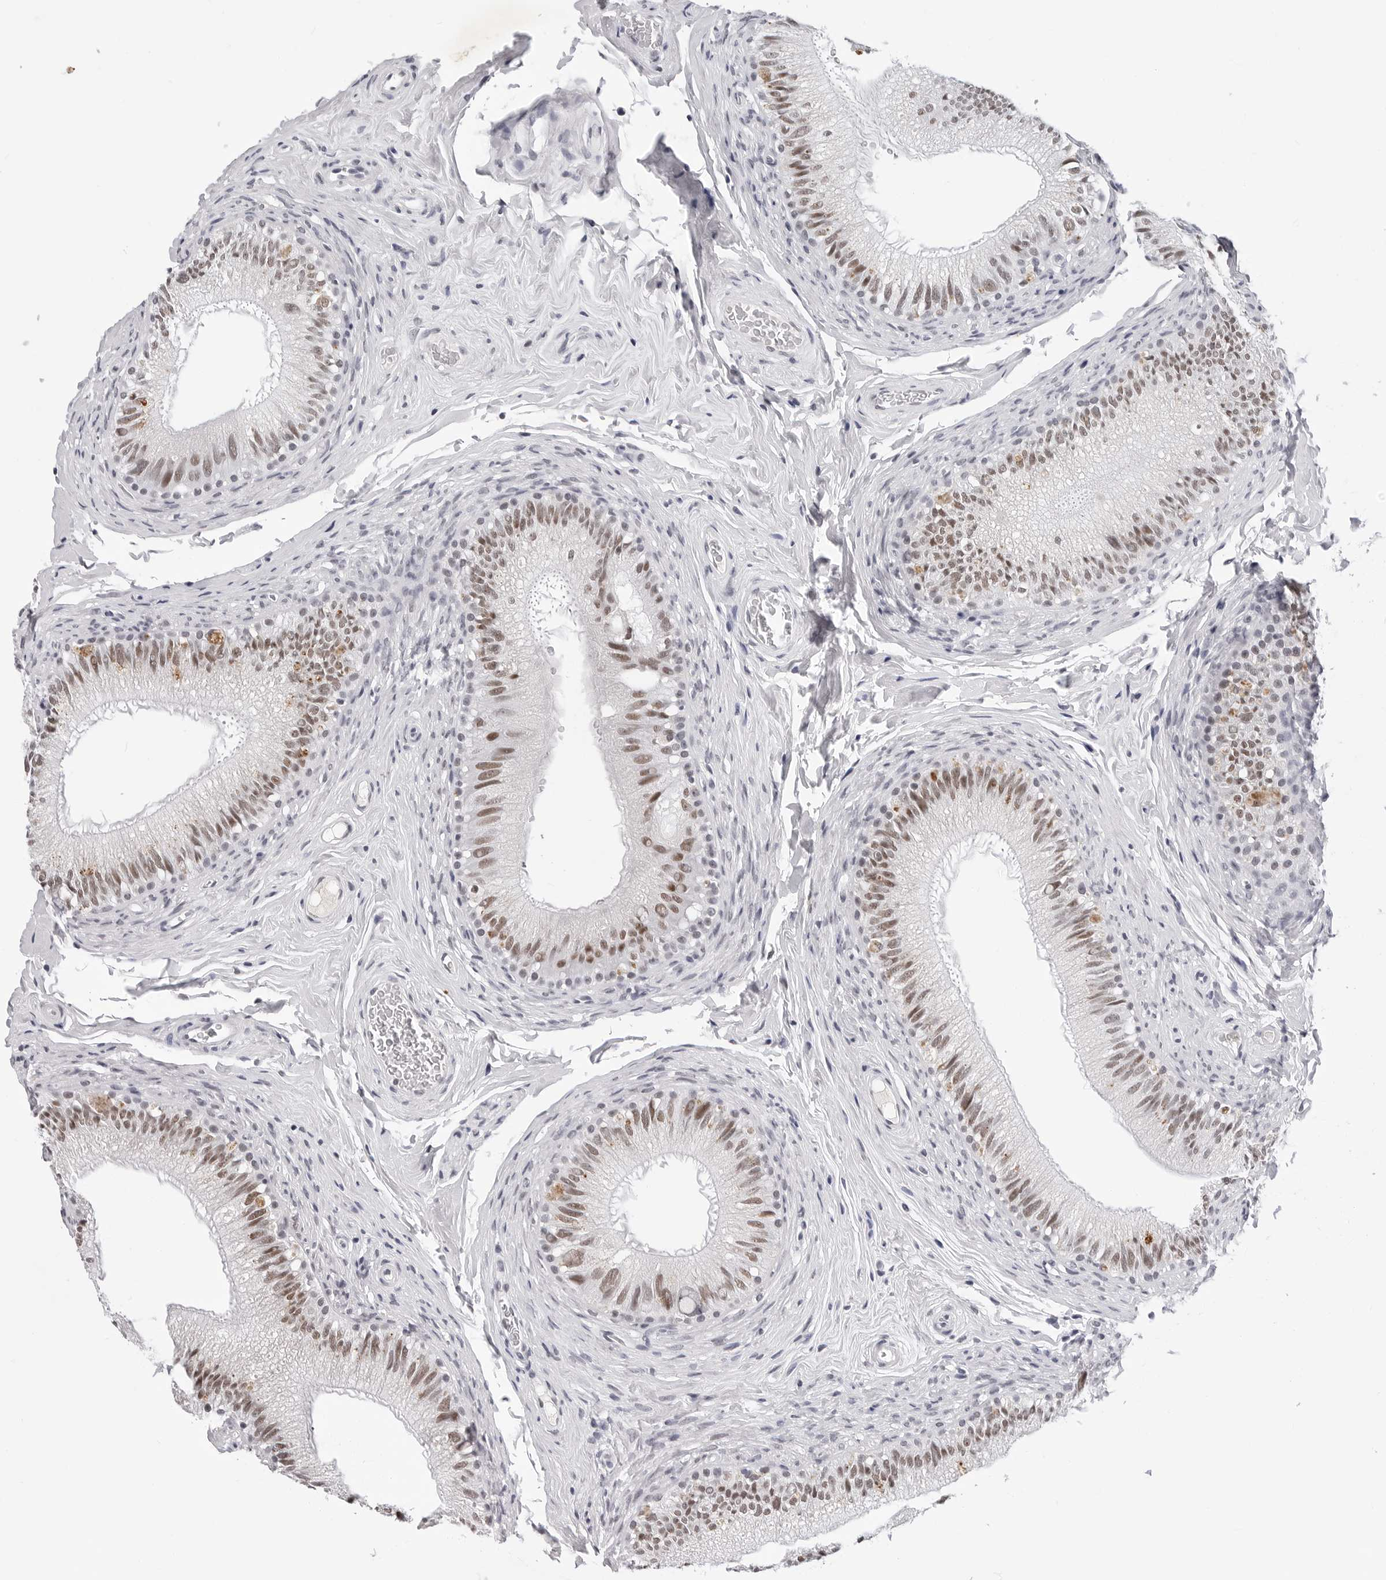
{"staining": {"intensity": "moderate", "quantity": ">75%", "location": "nuclear"}, "tissue": "epididymis", "cell_type": "Glandular cells", "image_type": "normal", "snomed": [{"axis": "morphology", "description": "Normal tissue, NOS"}, {"axis": "topography", "description": "Epididymis"}], "caption": "The immunohistochemical stain highlights moderate nuclear staining in glandular cells of benign epididymis. Immunohistochemistry stains the protein in brown and the nuclei are stained blue.", "gene": "SF3B4", "patient": {"sex": "male", "age": 49}}